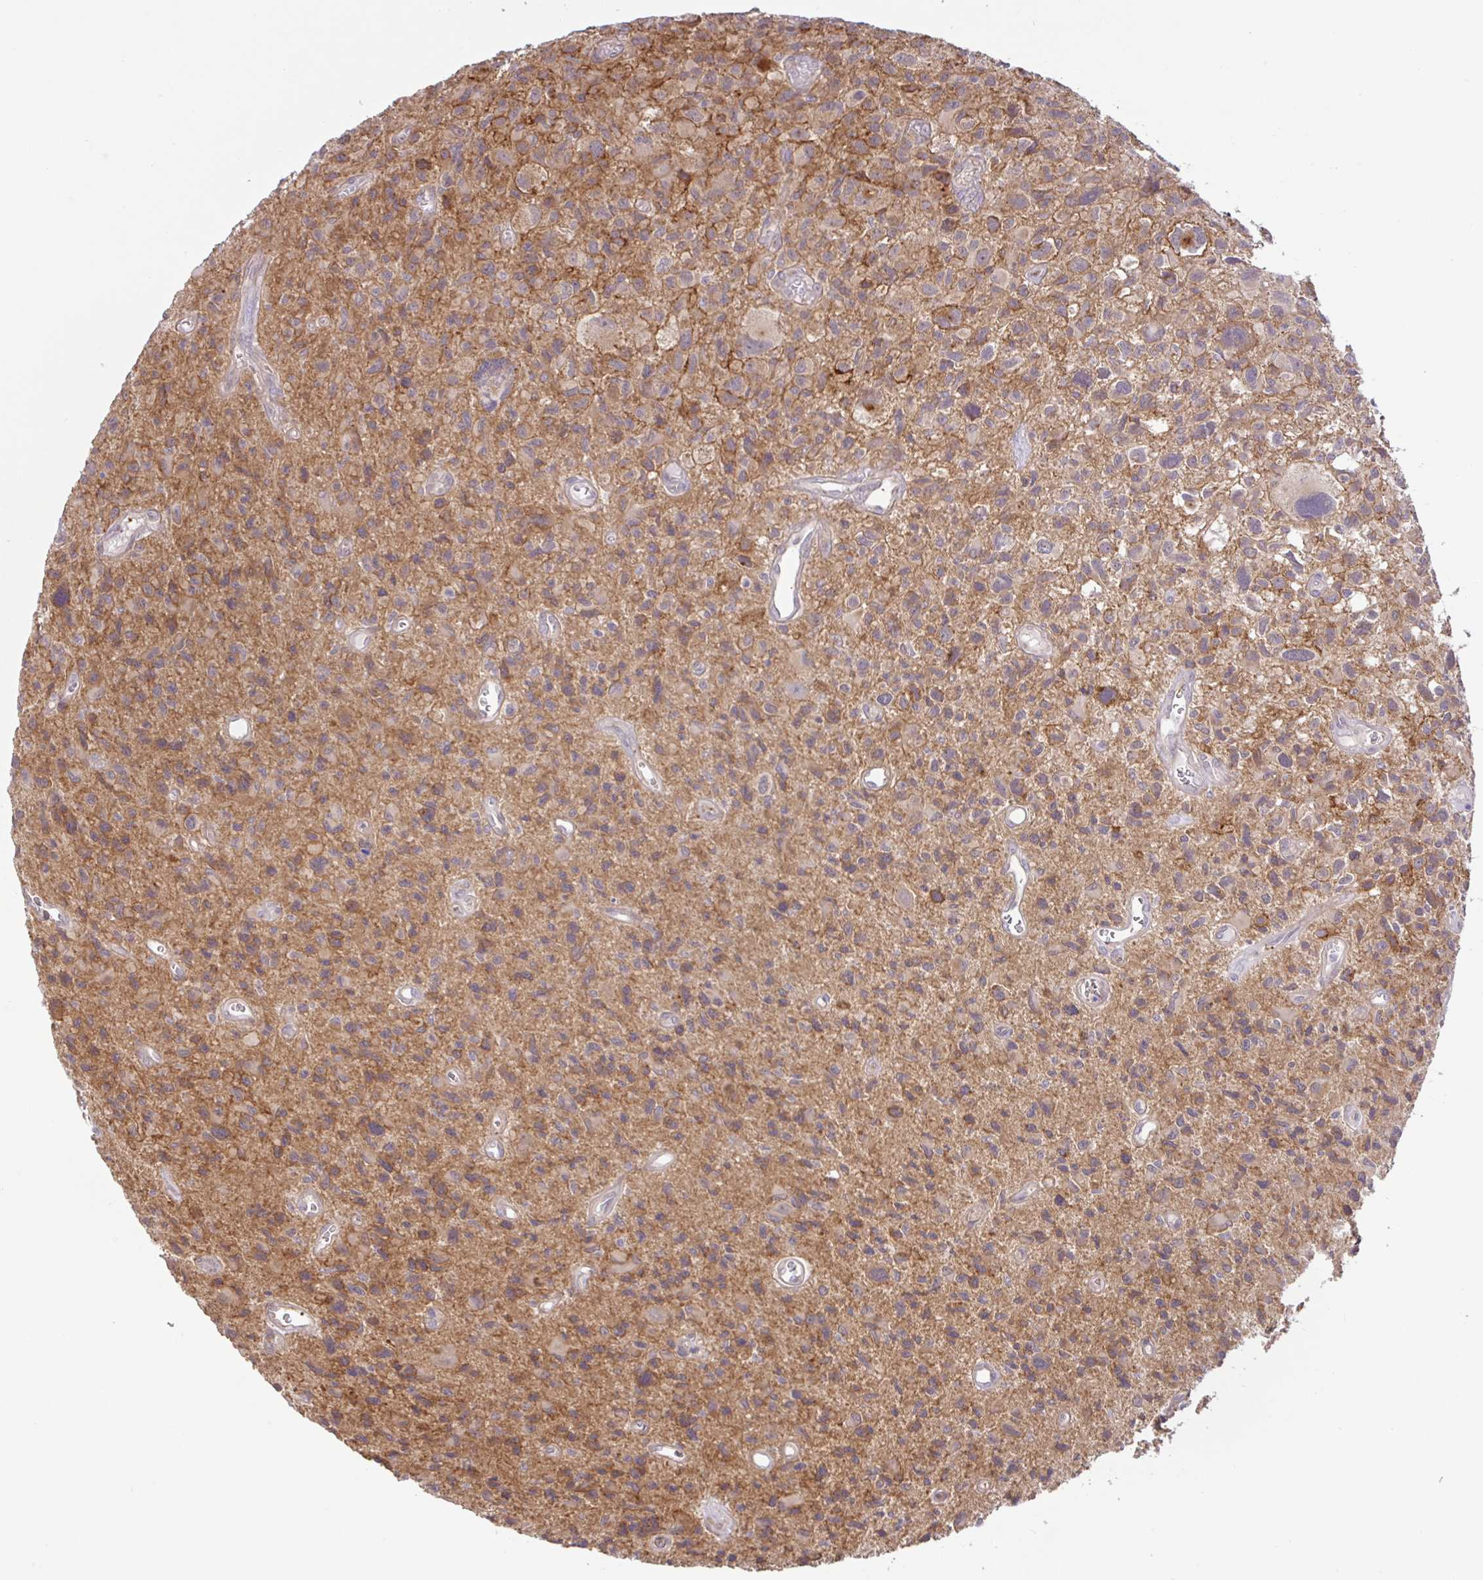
{"staining": {"intensity": "moderate", "quantity": ">75%", "location": "cytoplasmic/membranous"}, "tissue": "glioma", "cell_type": "Tumor cells", "image_type": "cancer", "snomed": [{"axis": "morphology", "description": "Glioma, malignant, High grade"}, {"axis": "topography", "description": "Brain"}], "caption": "Immunohistochemistry micrograph of malignant glioma (high-grade) stained for a protein (brown), which demonstrates medium levels of moderate cytoplasmic/membranous positivity in approximately >75% of tumor cells.", "gene": "DLEU7", "patient": {"sex": "male", "age": 76}}